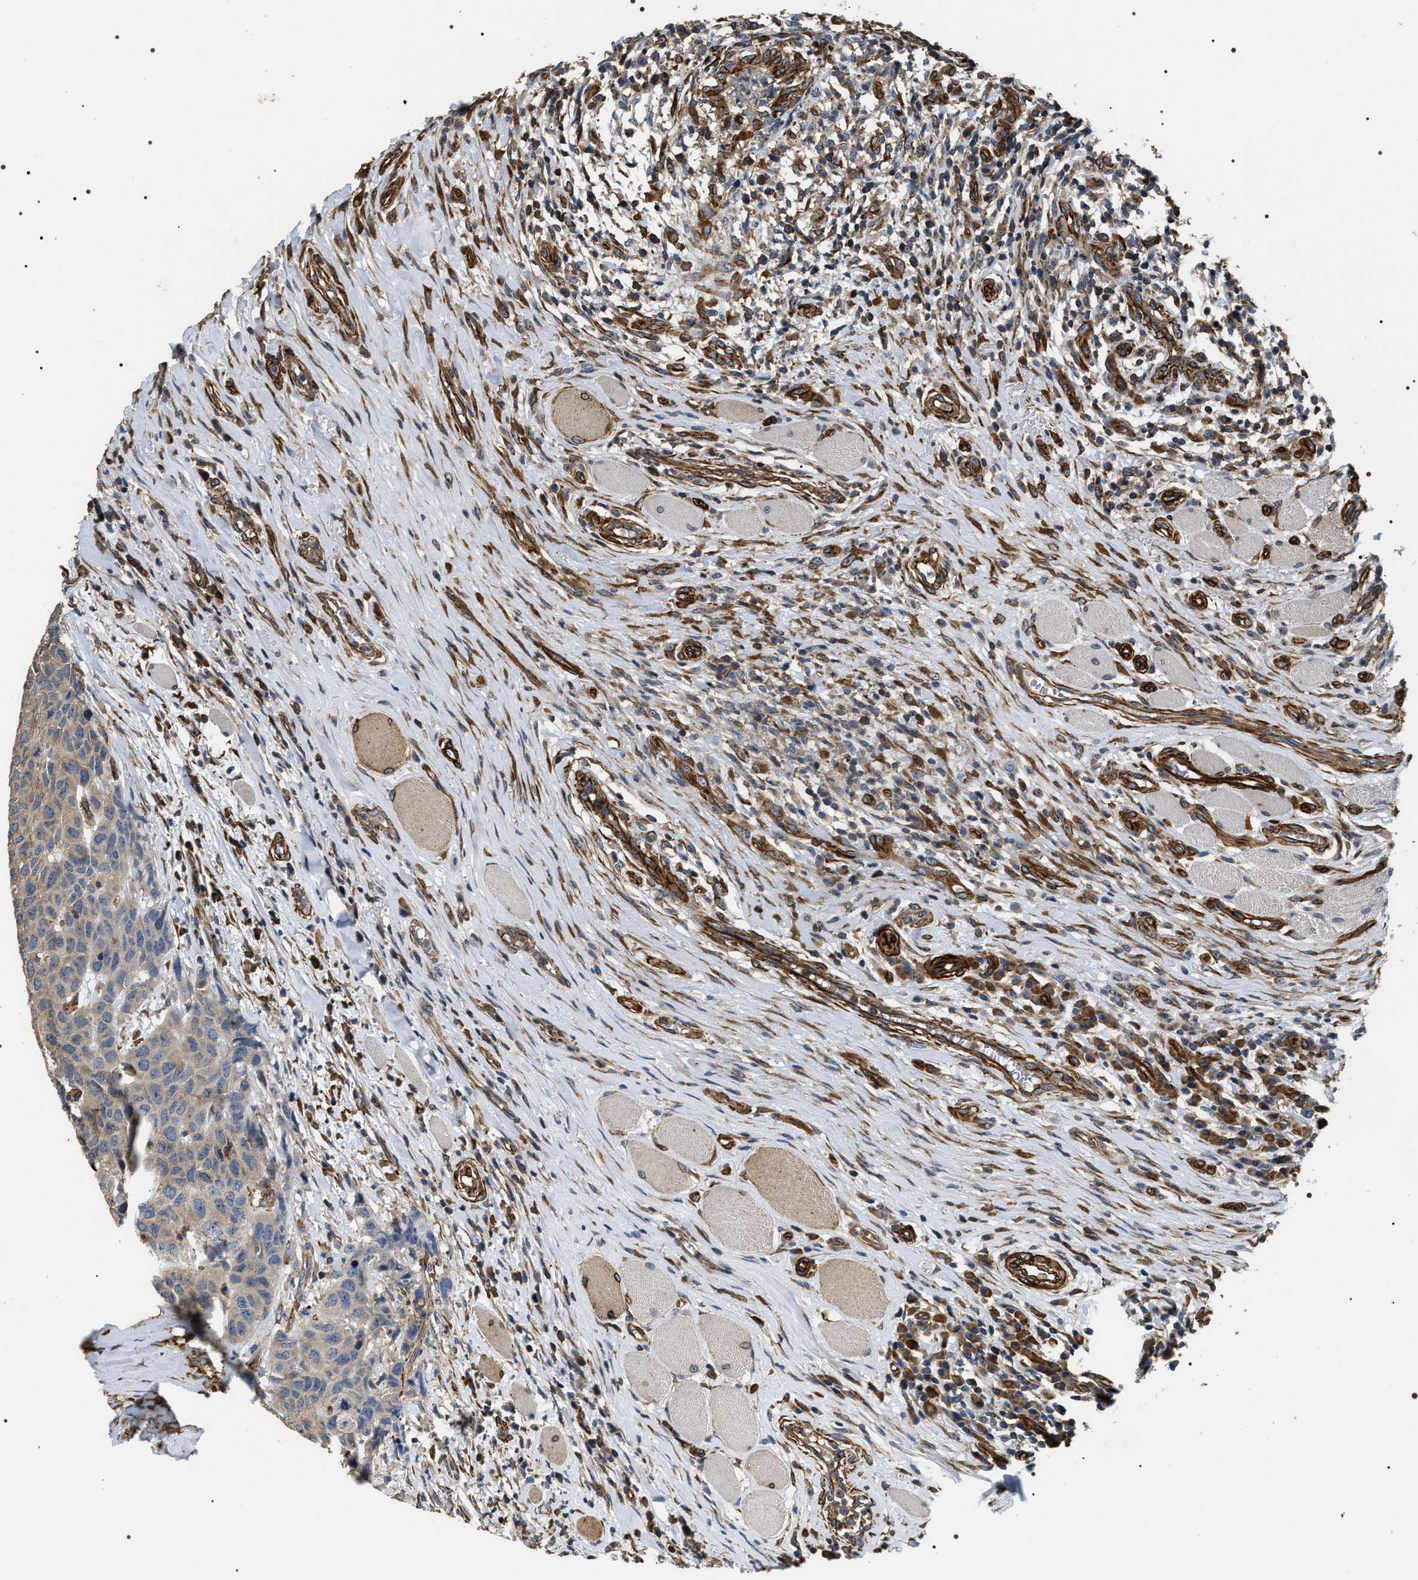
{"staining": {"intensity": "negative", "quantity": "none", "location": "none"}, "tissue": "head and neck cancer", "cell_type": "Tumor cells", "image_type": "cancer", "snomed": [{"axis": "morphology", "description": "Squamous cell carcinoma, NOS"}, {"axis": "topography", "description": "Head-Neck"}], "caption": "A histopathology image of human head and neck squamous cell carcinoma is negative for staining in tumor cells.", "gene": "ZC3HAV1L", "patient": {"sex": "male", "age": 66}}